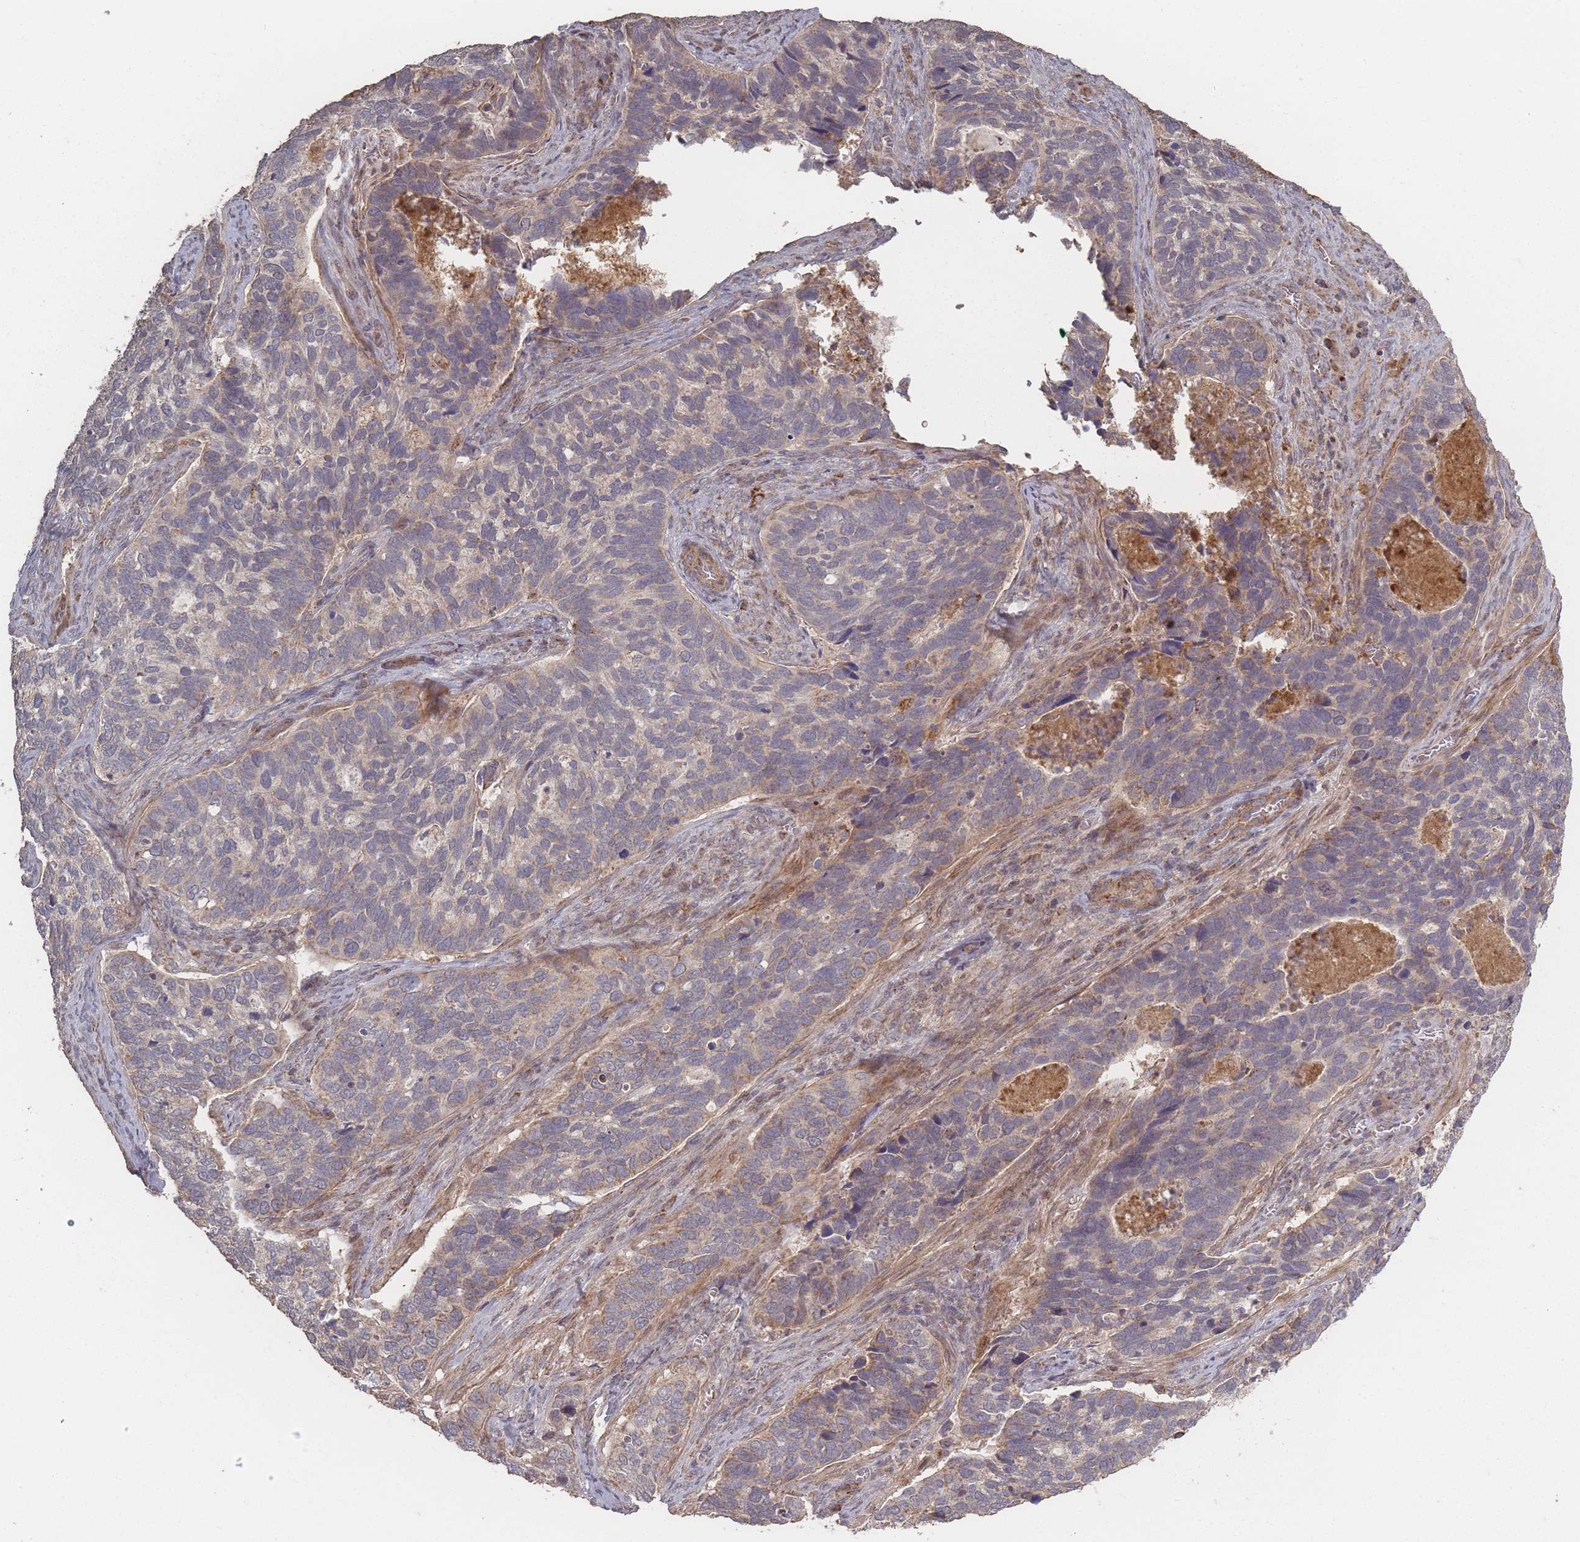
{"staining": {"intensity": "weak", "quantity": "<25%", "location": "cytoplasmic/membranous"}, "tissue": "cervical cancer", "cell_type": "Tumor cells", "image_type": "cancer", "snomed": [{"axis": "morphology", "description": "Squamous cell carcinoma, NOS"}, {"axis": "topography", "description": "Cervix"}], "caption": "Protein analysis of squamous cell carcinoma (cervical) reveals no significant expression in tumor cells. (DAB (3,3'-diaminobenzidine) IHC with hematoxylin counter stain).", "gene": "LYRM7", "patient": {"sex": "female", "age": 38}}